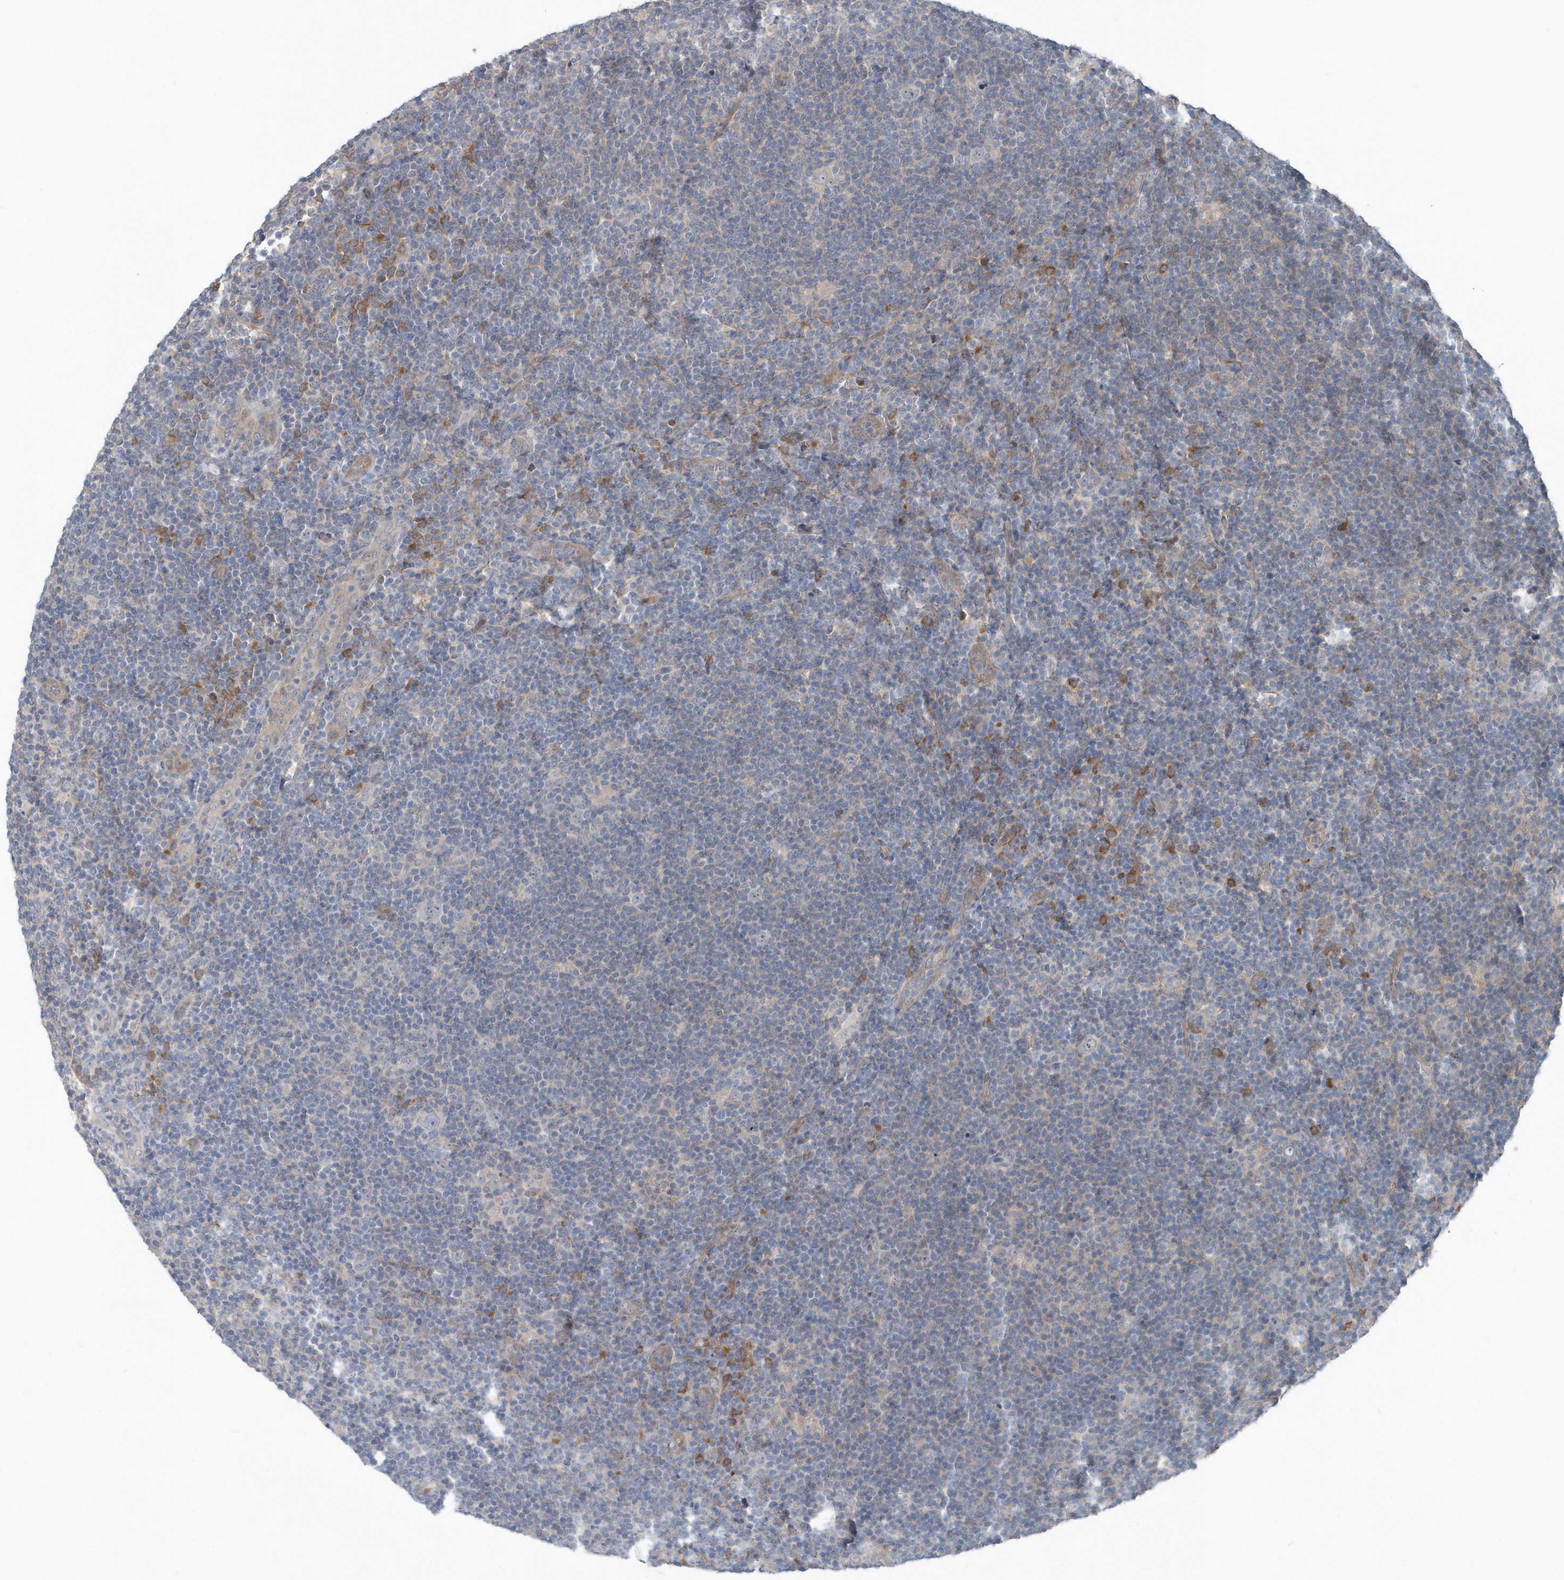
{"staining": {"intensity": "negative", "quantity": "none", "location": "none"}, "tissue": "lymphoma", "cell_type": "Tumor cells", "image_type": "cancer", "snomed": [{"axis": "morphology", "description": "Hodgkin's disease, NOS"}, {"axis": "topography", "description": "Lymph node"}], "caption": "Micrograph shows no significant protein staining in tumor cells of Hodgkin's disease.", "gene": "MCC", "patient": {"sex": "female", "age": 57}}